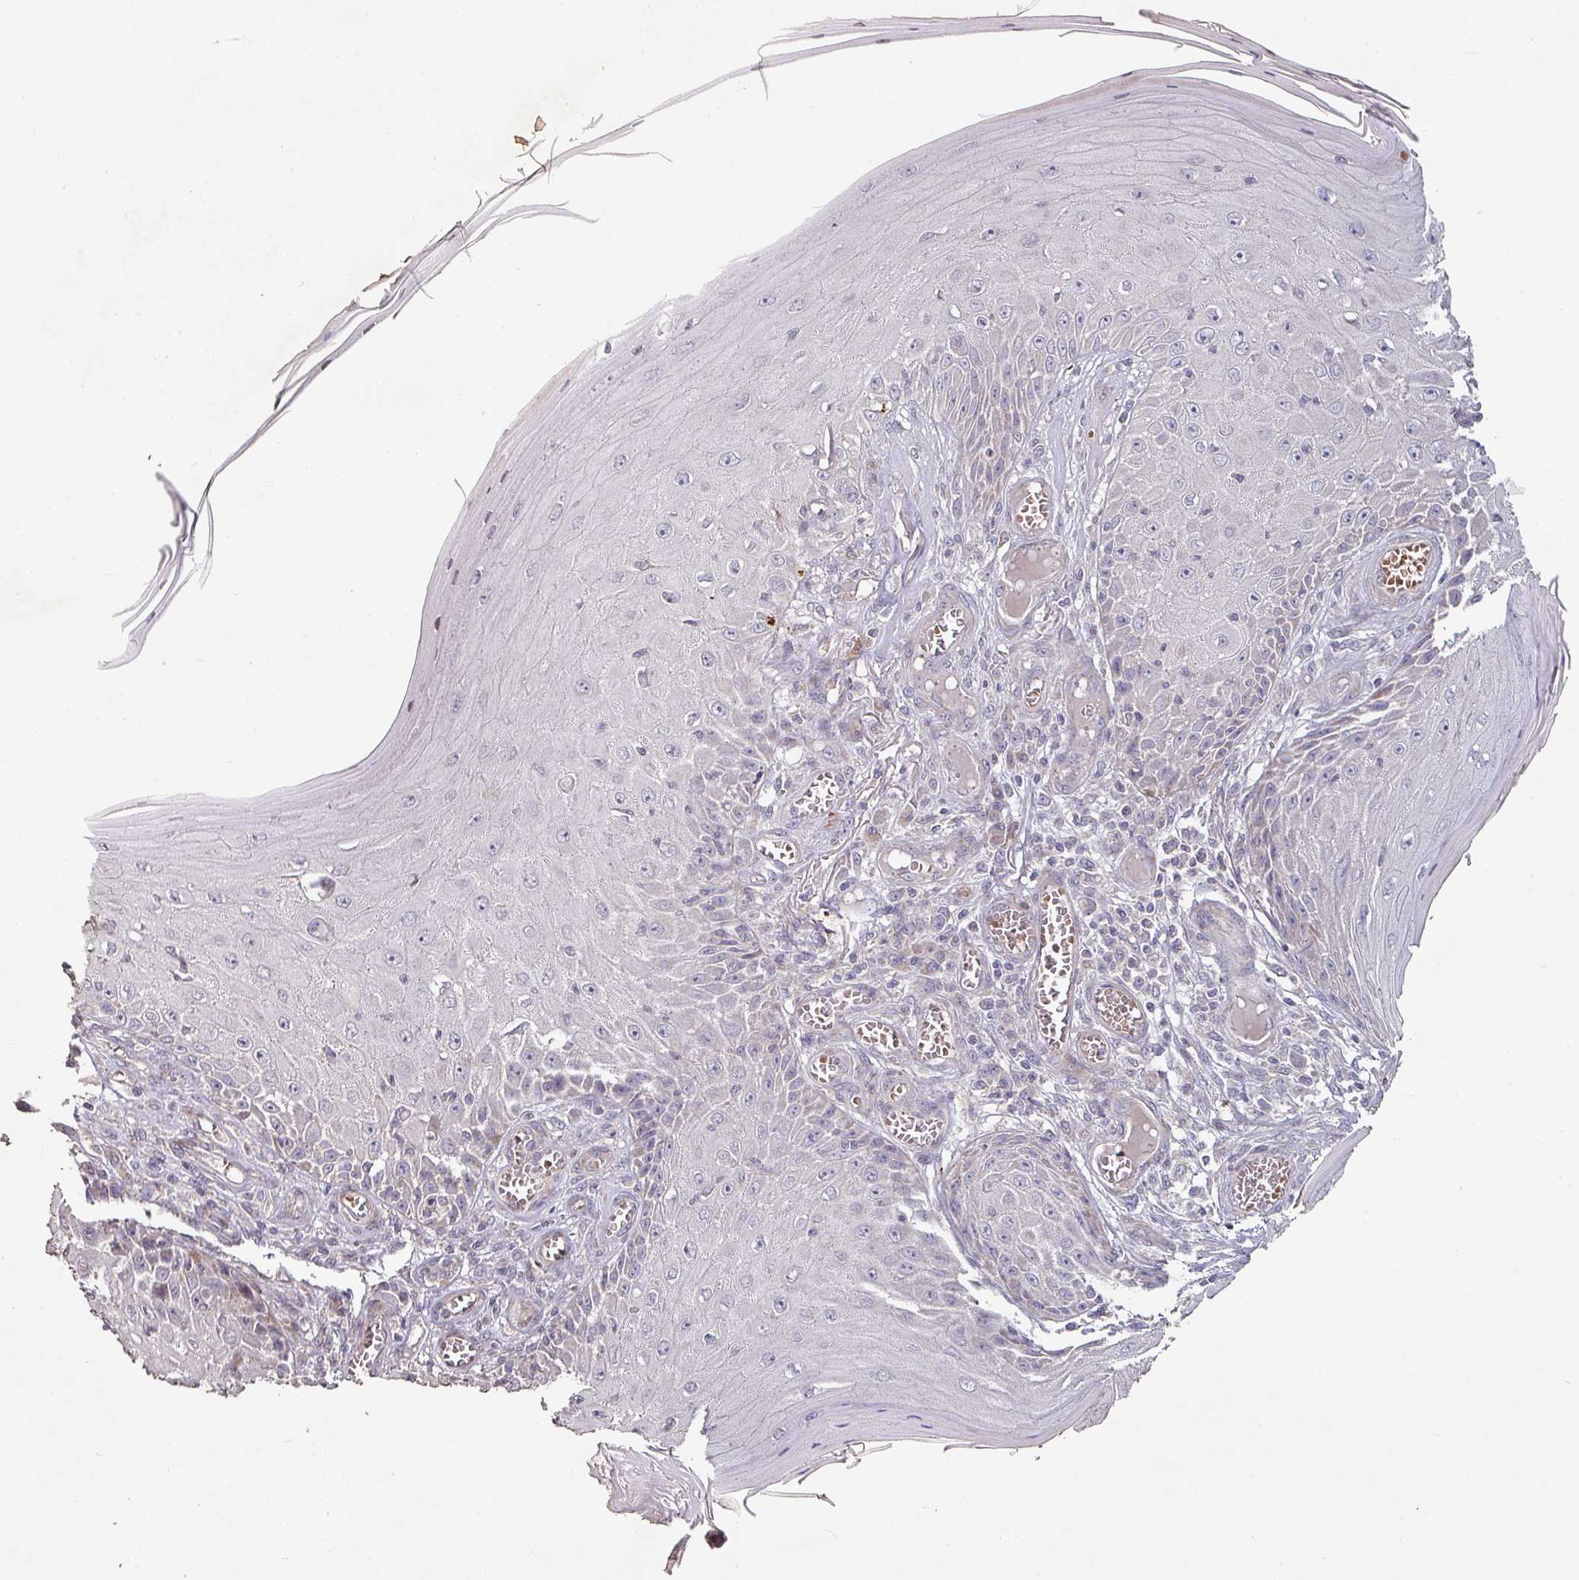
{"staining": {"intensity": "negative", "quantity": "none", "location": "none"}, "tissue": "skin cancer", "cell_type": "Tumor cells", "image_type": "cancer", "snomed": [{"axis": "morphology", "description": "Squamous cell carcinoma, NOS"}, {"axis": "topography", "description": "Skin"}], "caption": "Photomicrograph shows no protein expression in tumor cells of skin cancer tissue. Nuclei are stained in blue.", "gene": "RPL23A", "patient": {"sex": "female", "age": 73}}